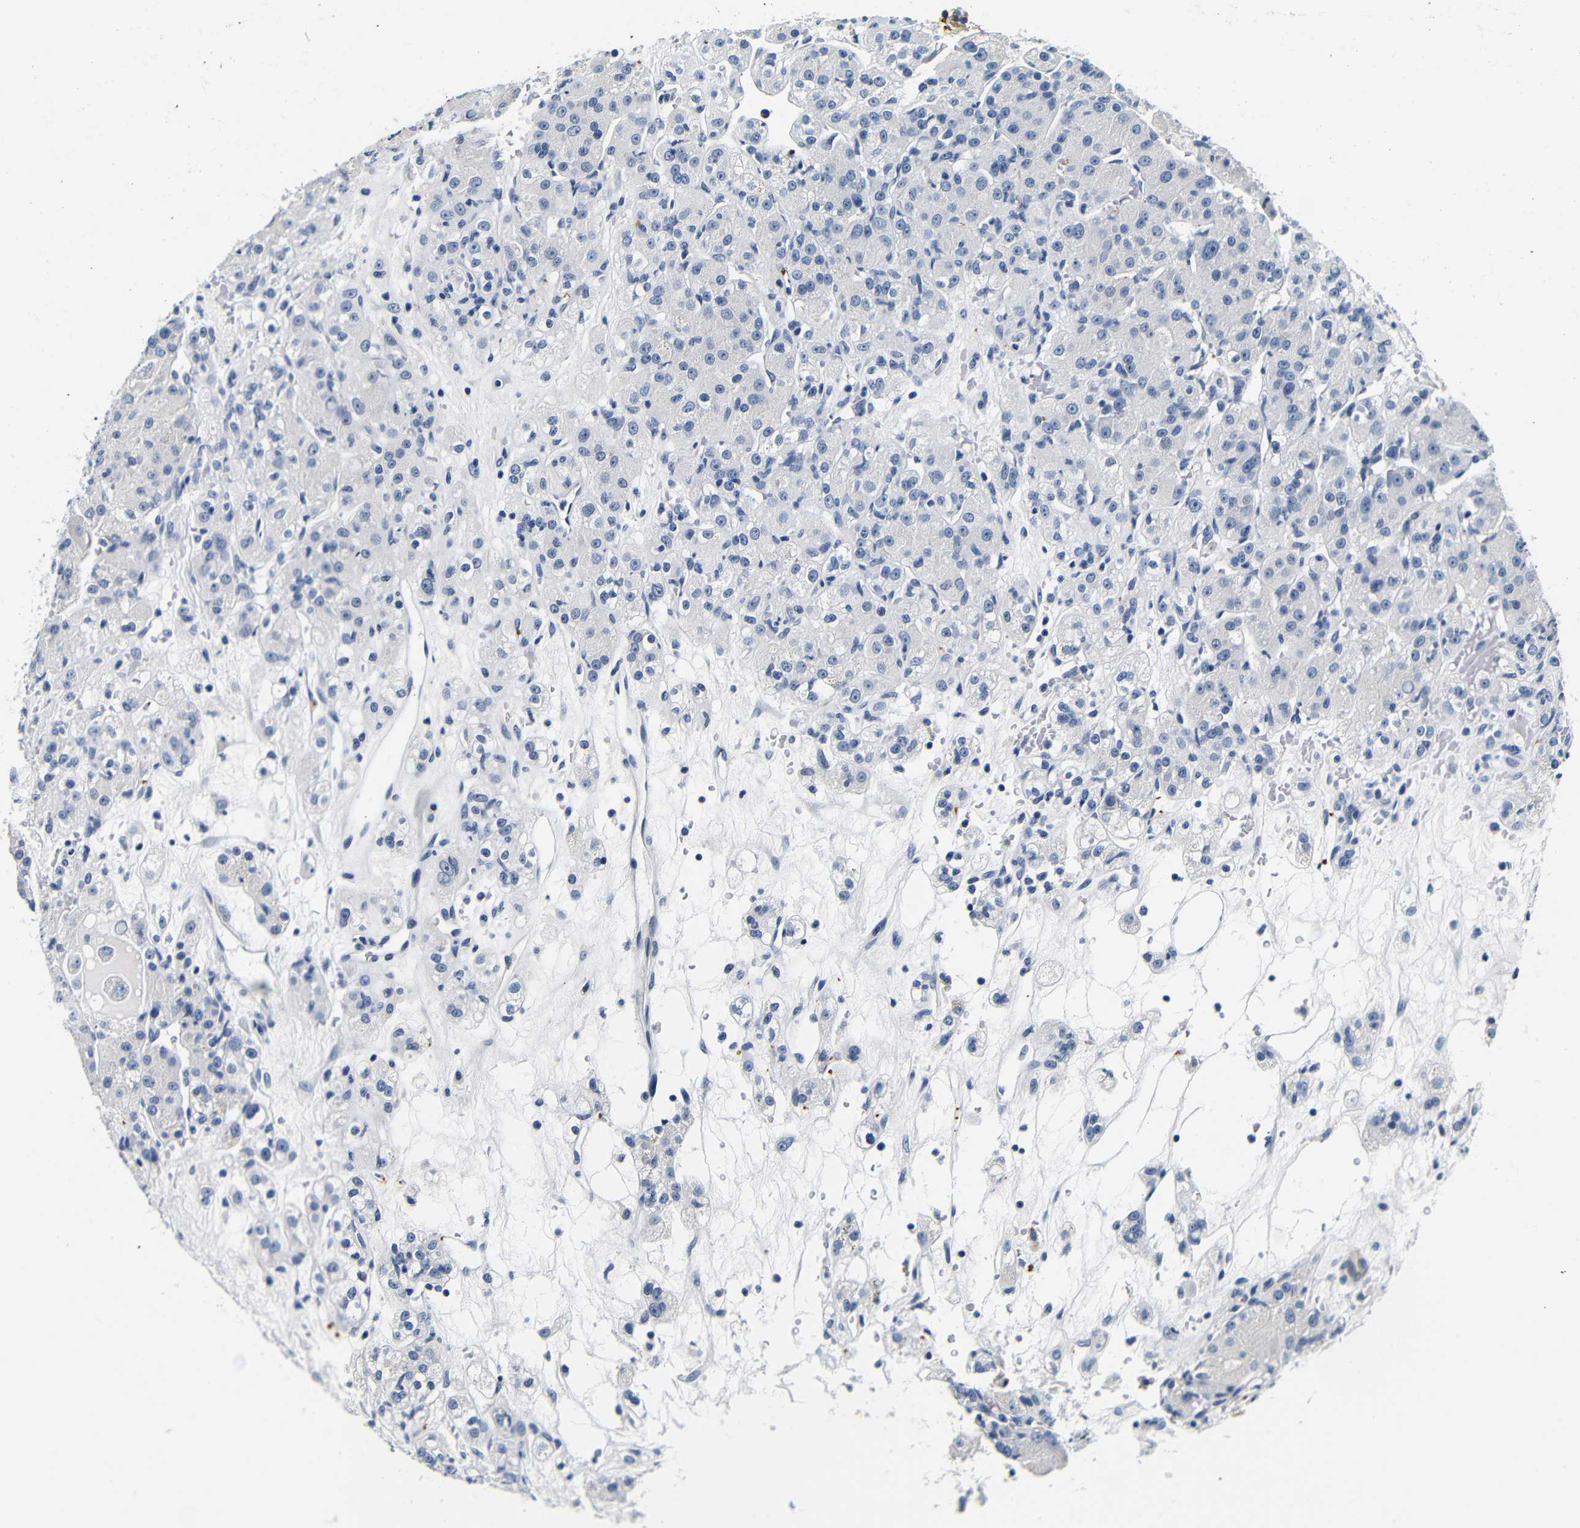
{"staining": {"intensity": "negative", "quantity": "none", "location": "none"}, "tissue": "renal cancer", "cell_type": "Tumor cells", "image_type": "cancer", "snomed": [{"axis": "morphology", "description": "Normal tissue, NOS"}, {"axis": "morphology", "description": "Adenocarcinoma, NOS"}, {"axis": "topography", "description": "Kidney"}], "caption": "Micrograph shows no protein staining in tumor cells of renal adenocarcinoma tissue.", "gene": "GP1BA", "patient": {"sex": "male", "age": 61}}